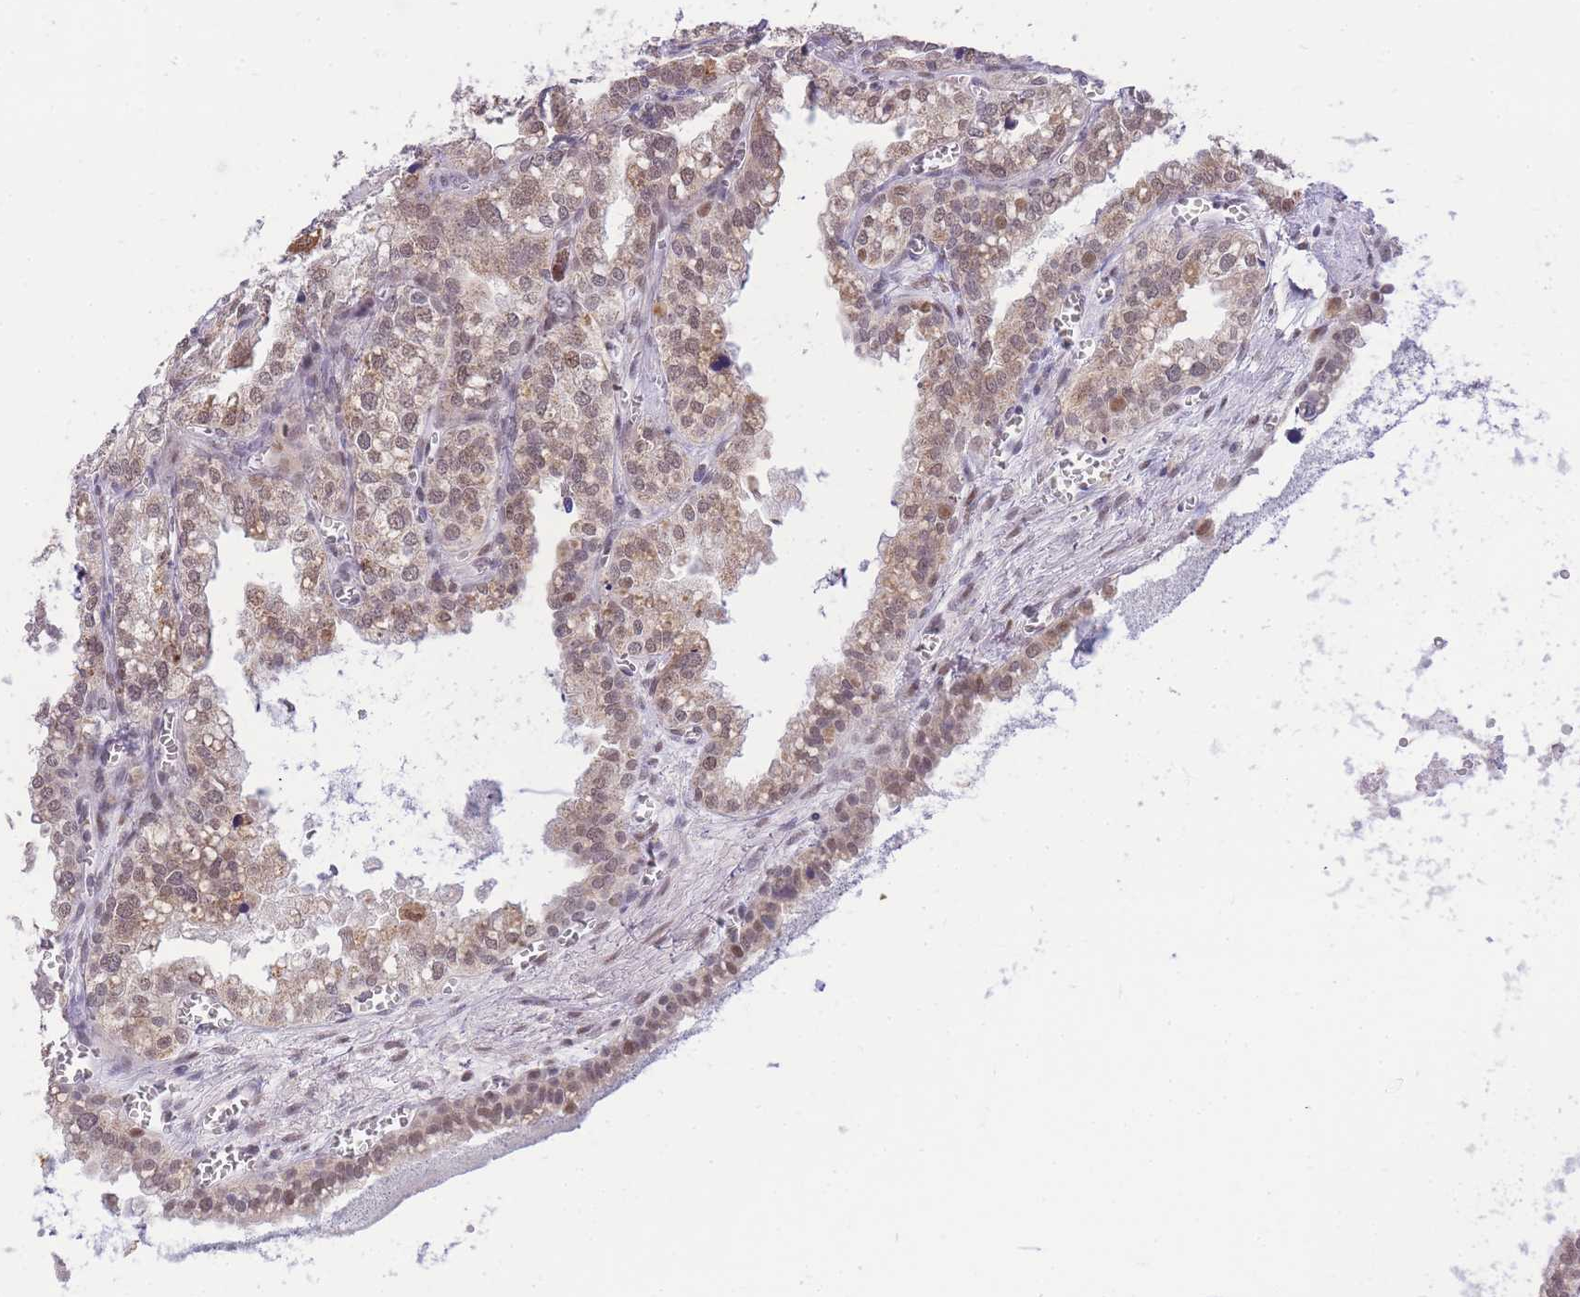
{"staining": {"intensity": "moderate", "quantity": ">75%", "location": "cytoplasmic/membranous,nuclear"}, "tissue": "seminal vesicle", "cell_type": "Glandular cells", "image_type": "normal", "snomed": [{"axis": "morphology", "description": "Normal tissue, NOS"}, {"axis": "topography", "description": "Prostate"}, {"axis": "topography", "description": "Seminal veicle"}], "caption": "Immunohistochemistry (IHC) photomicrograph of benign seminal vesicle stained for a protein (brown), which shows medium levels of moderate cytoplasmic/membranous,nuclear positivity in approximately >75% of glandular cells.", "gene": "PUS10", "patient": {"sex": "male", "age": 51}}